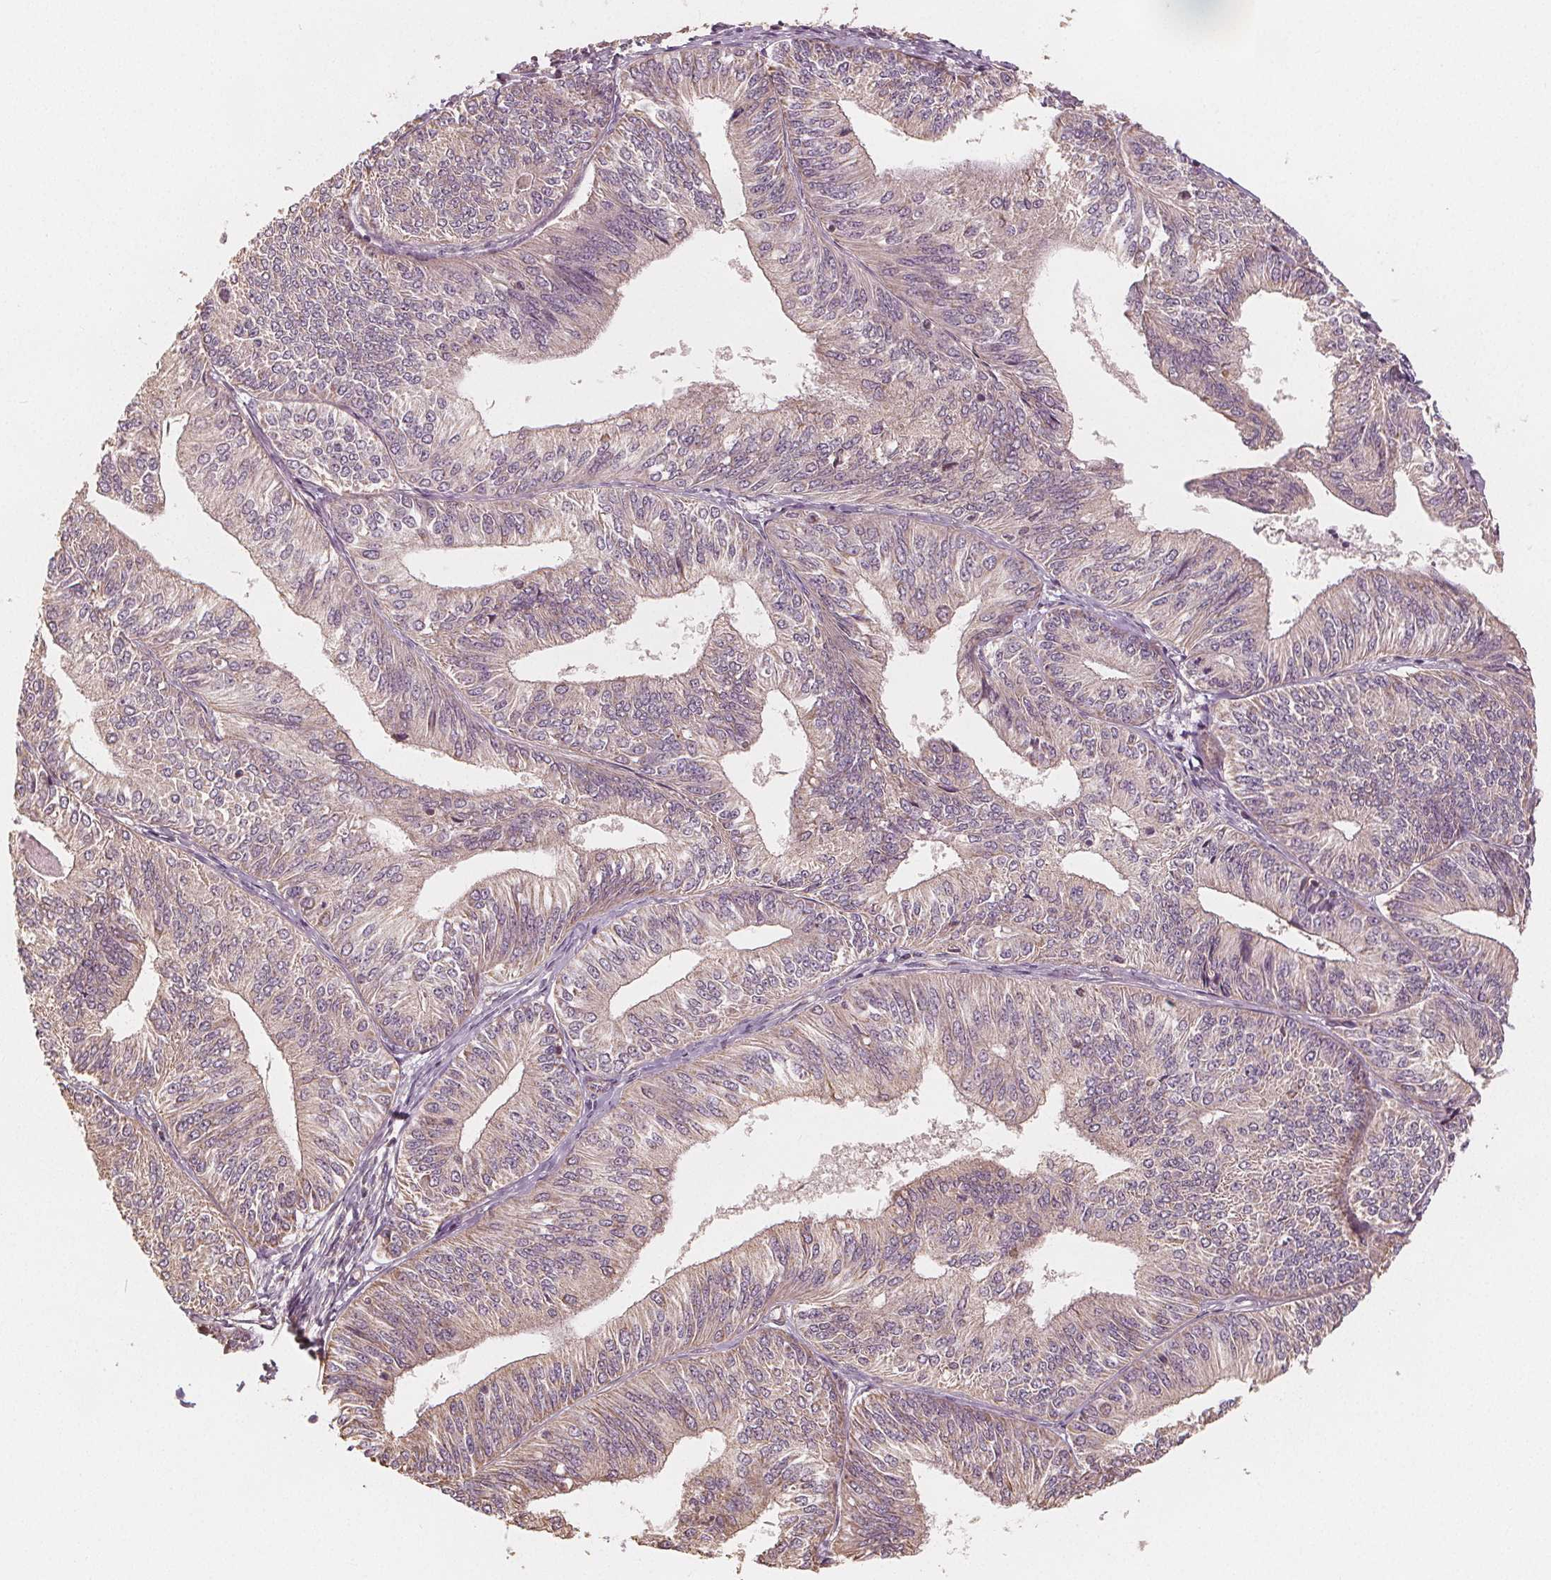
{"staining": {"intensity": "weak", "quantity": "<25%", "location": "cytoplasmic/membranous"}, "tissue": "endometrial cancer", "cell_type": "Tumor cells", "image_type": "cancer", "snomed": [{"axis": "morphology", "description": "Adenocarcinoma, NOS"}, {"axis": "topography", "description": "Endometrium"}], "caption": "Immunohistochemistry of human endometrial adenocarcinoma shows no expression in tumor cells.", "gene": "PEX26", "patient": {"sex": "female", "age": 58}}